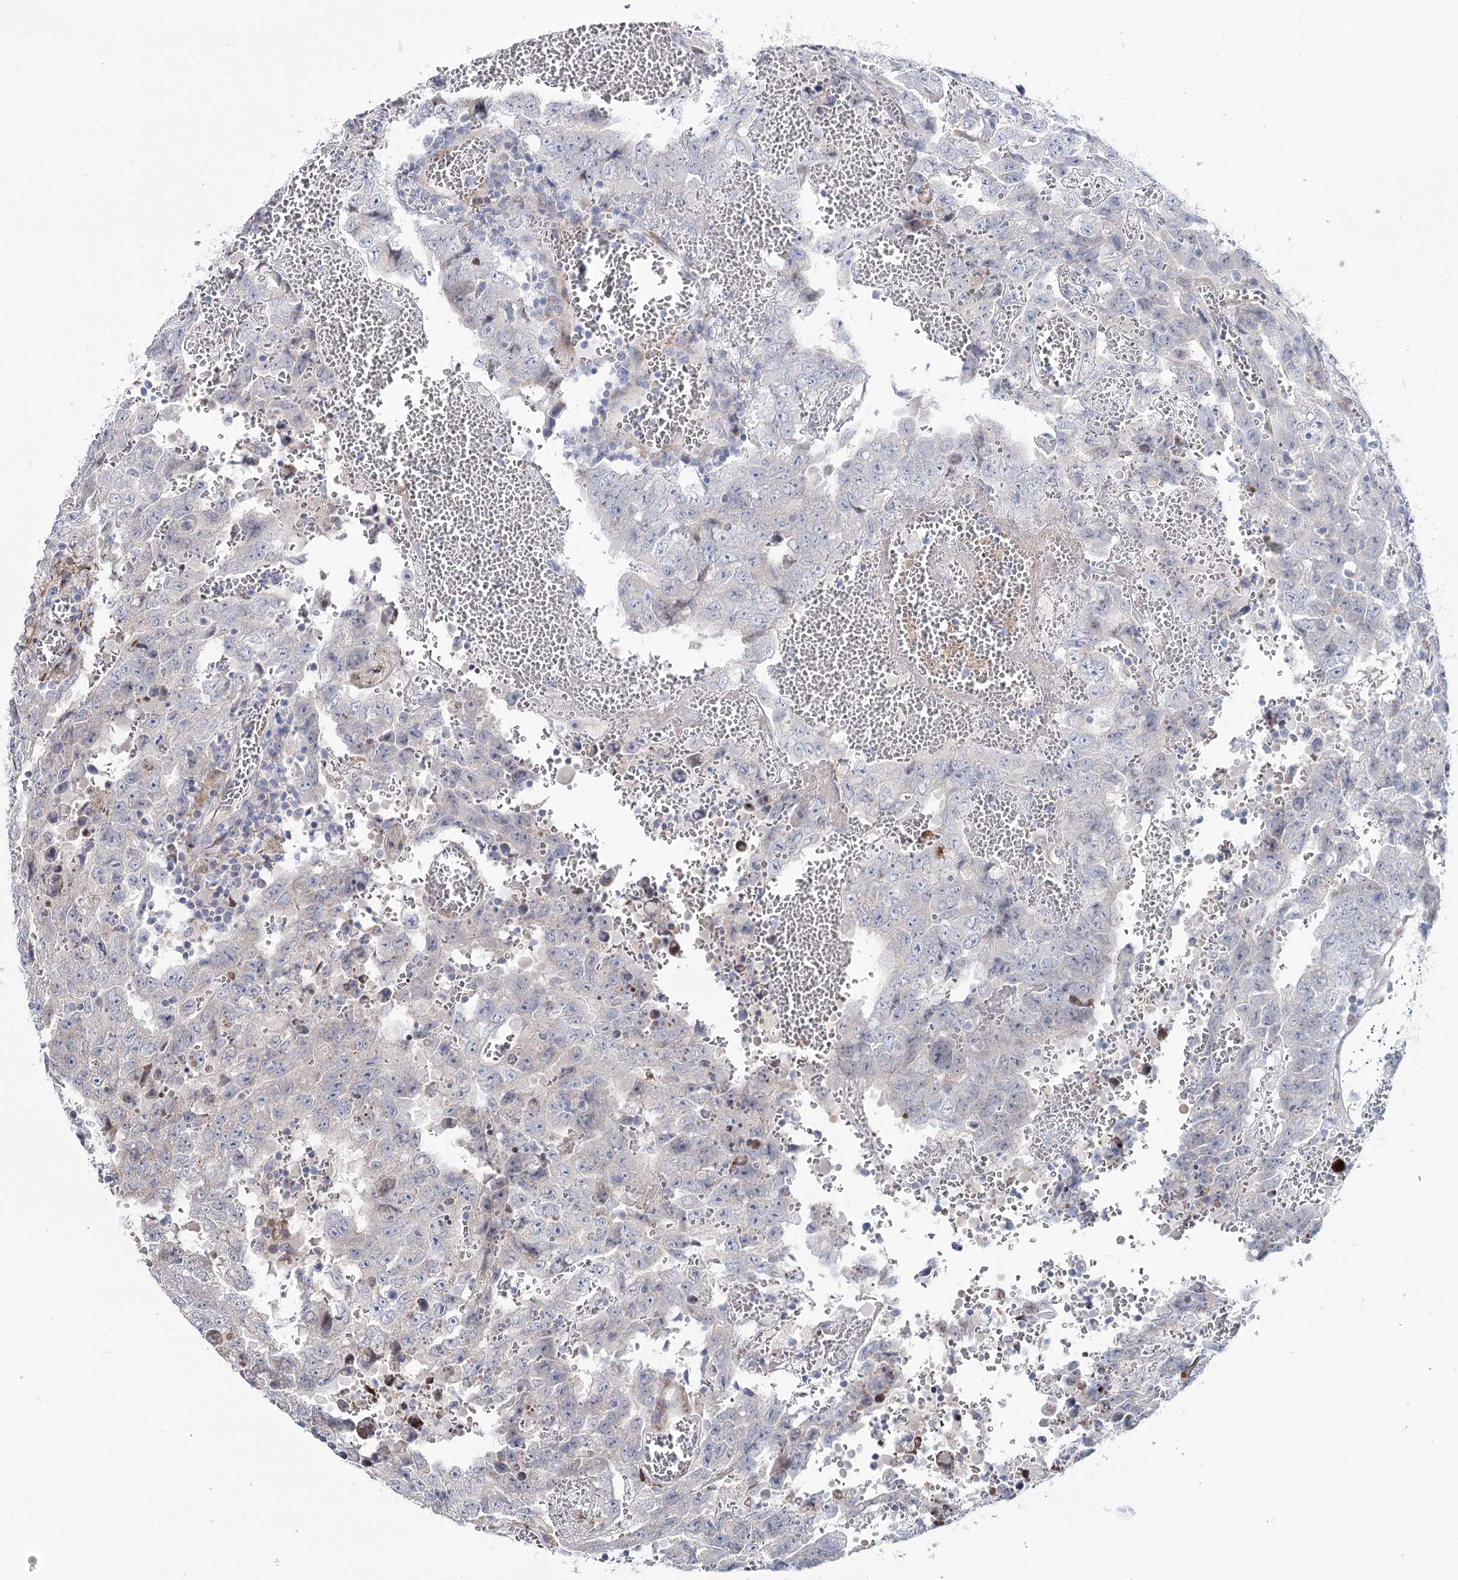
{"staining": {"intensity": "negative", "quantity": "none", "location": "none"}, "tissue": "testis cancer", "cell_type": "Tumor cells", "image_type": "cancer", "snomed": [{"axis": "morphology", "description": "Carcinoma, Embryonal, NOS"}, {"axis": "topography", "description": "Testis"}], "caption": "Tumor cells are negative for brown protein staining in embryonal carcinoma (testis). Brightfield microscopy of immunohistochemistry stained with DAB (brown) and hematoxylin (blue), captured at high magnification.", "gene": "CPLANE1", "patient": {"sex": "male", "age": 26}}